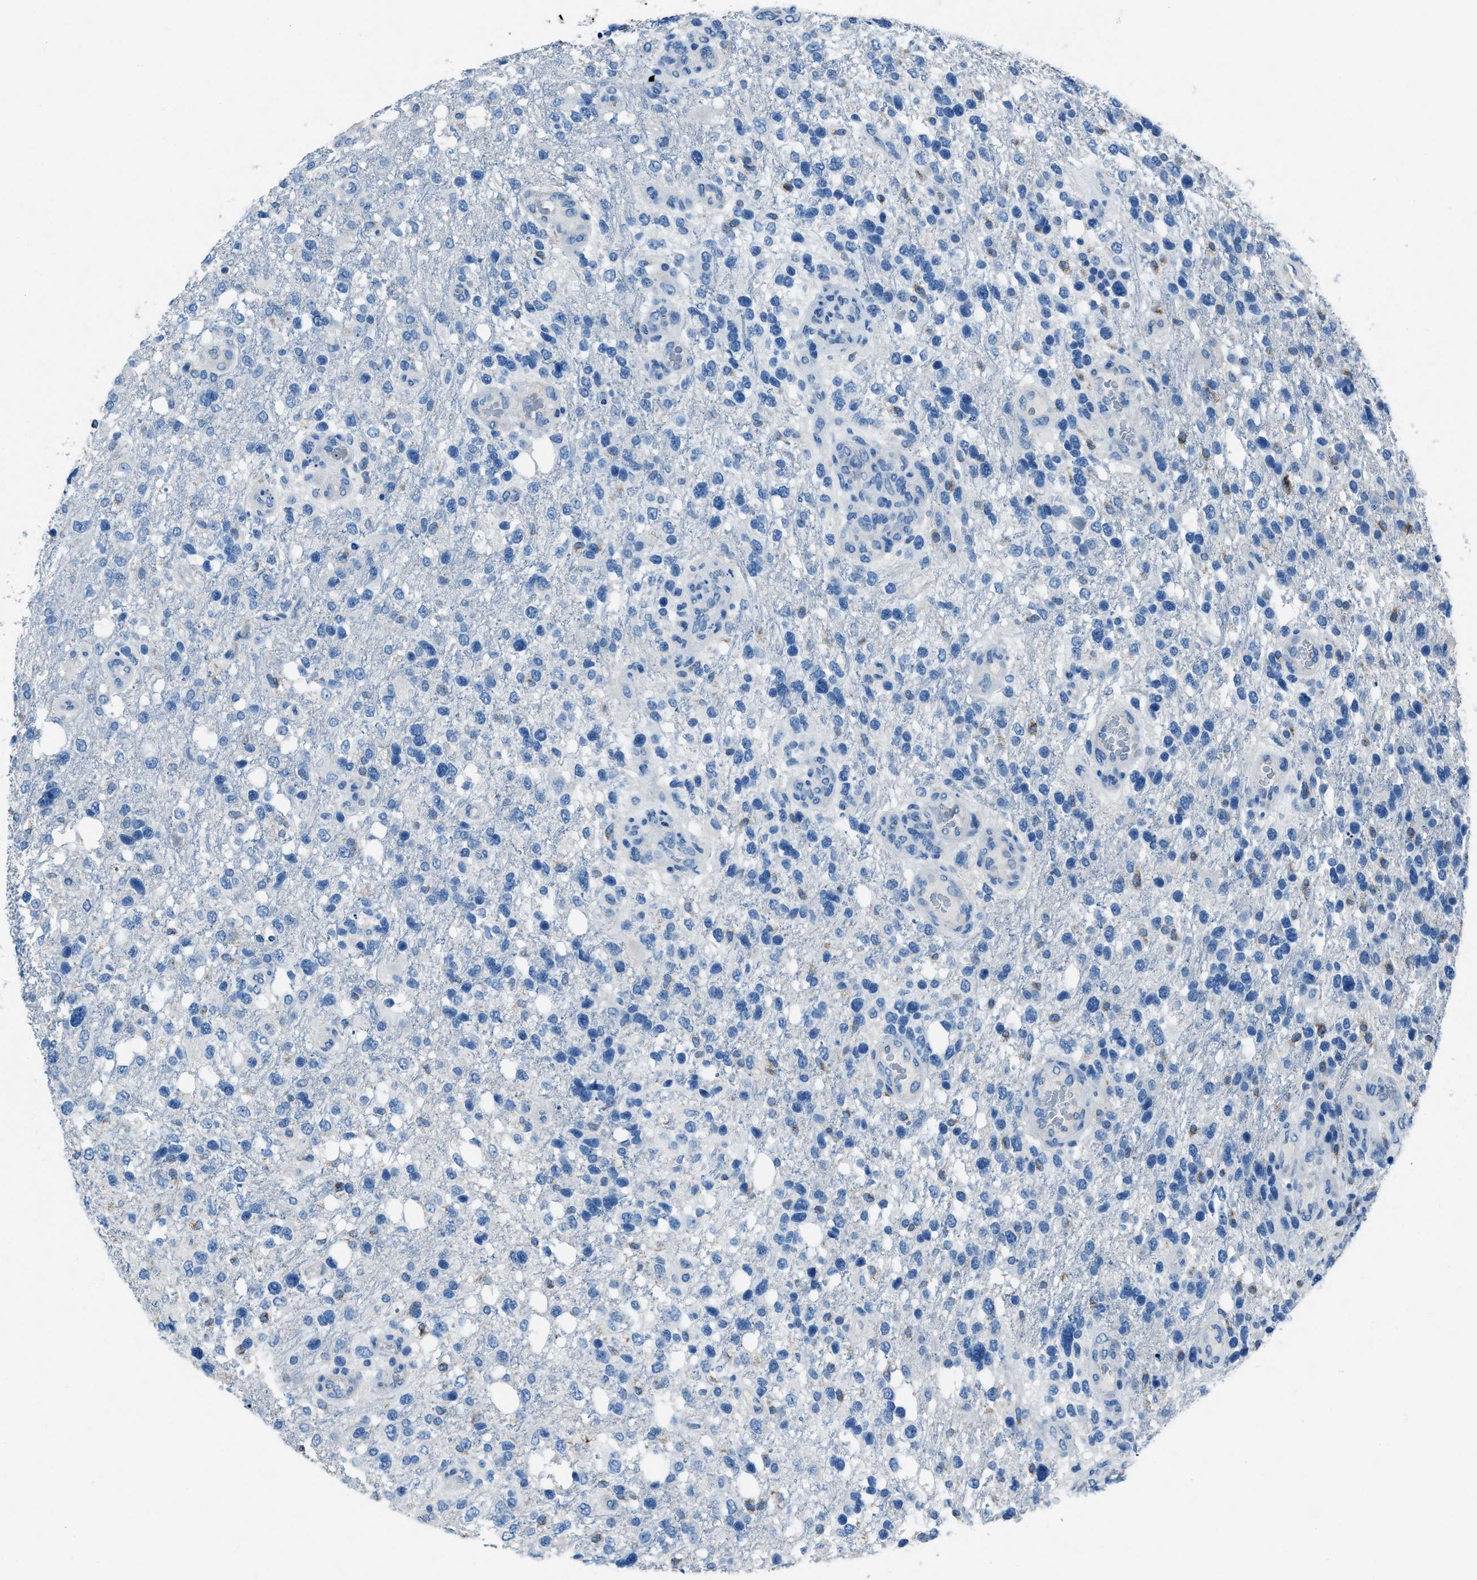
{"staining": {"intensity": "negative", "quantity": "none", "location": "none"}, "tissue": "glioma", "cell_type": "Tumor cells", "image_type": "cancer", "snomed": [{"axis": "morphology", "description": "Glioma, malignant, High grade"}, {"axis": "topography", "description": "Brain"}], "caption": "Protein analysis of glioma exhibits no significant expression in tumor cells.", "gene": "AMACR", "patient": {"sex": "female", "age": 58}}